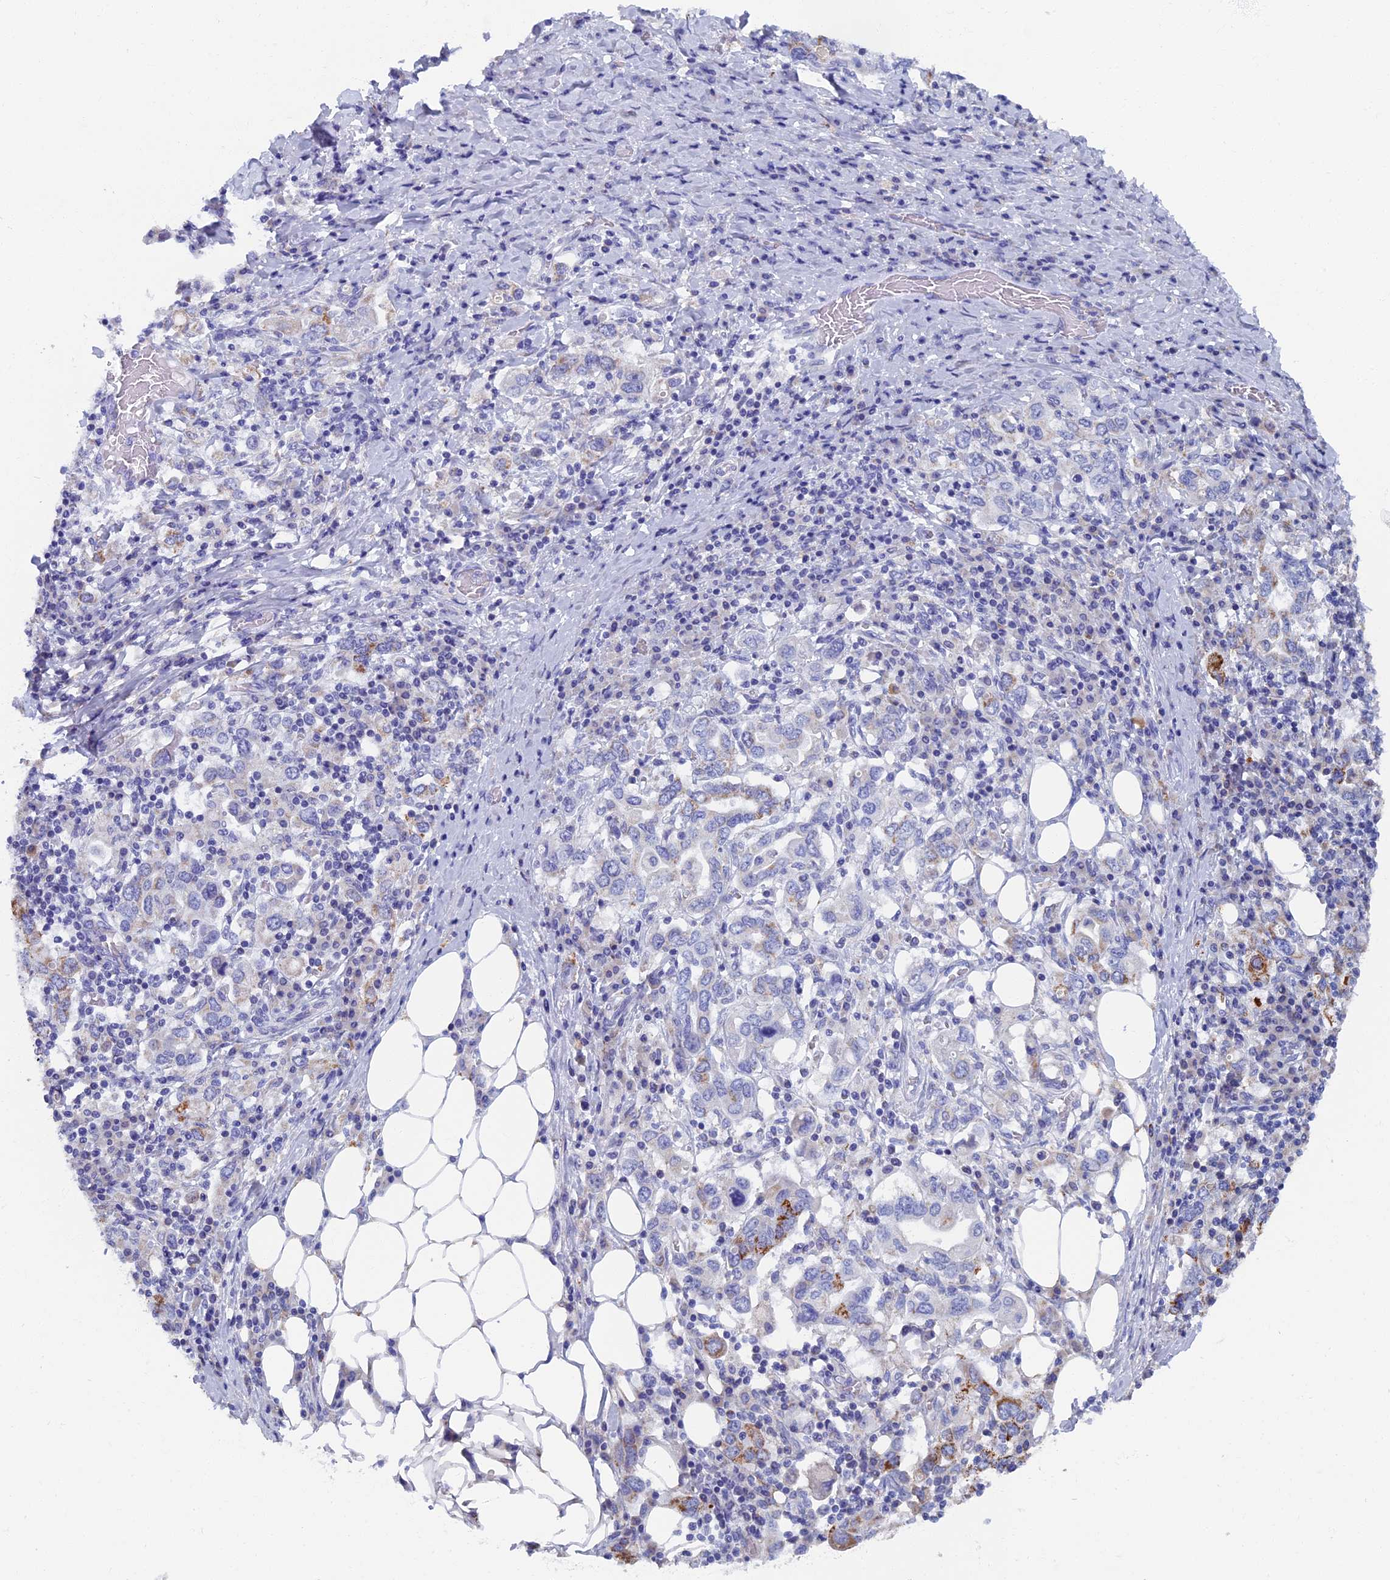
{"staining": {"intensity": "negative", "quantity": "none", "location": "none"}, "tissue": "stomach cancer", "cell_type": "Tumor cells", "image_type": "cancer", "snomed": [{"axis": "morphology", "description": "Adenocarcinoma, NOS"}, {"axis": "topography", "description": "Stomach, upper"}, {"axis": "topography", "description": "Stomach"}], "caption": "A micrograph of stomach cancer stained for a protein exhibits no brown staining in tumor cells. The staining was performed using DAB to visualize the protein expression in brown, while the nuclei were stained in blue with hematoxylin (Magnification: 20x).", "gene": "OAT", "patient": {"sex": "male", "age": 62}}